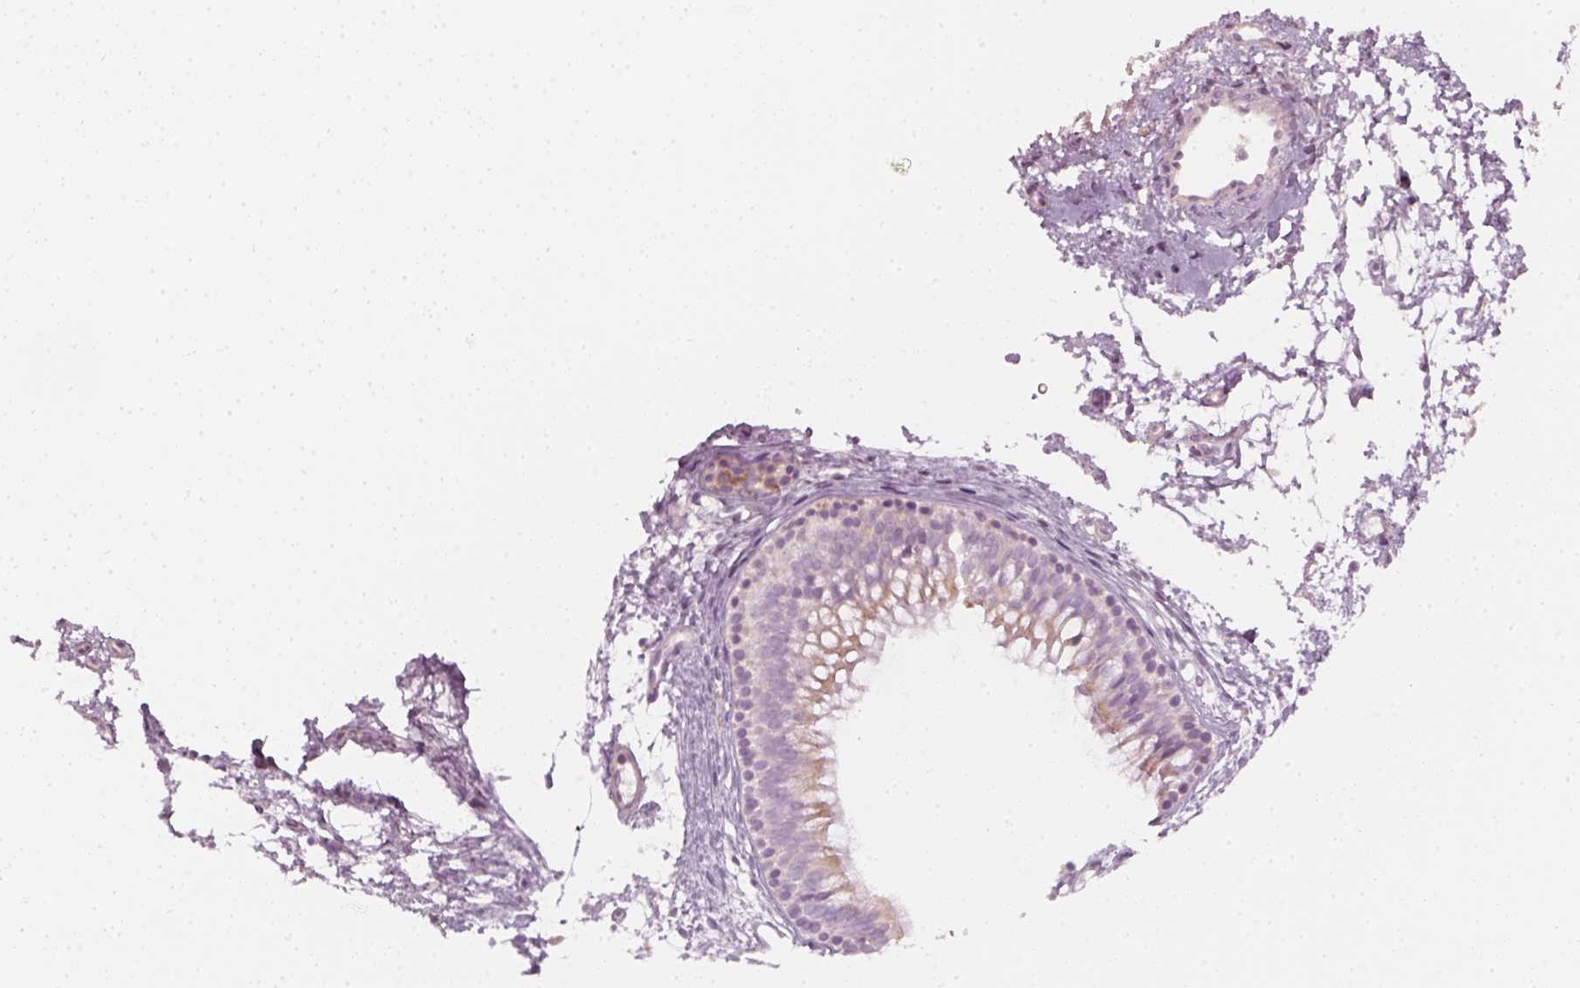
{"staining": {"intensity": "negative", "quantity": "none", "location": "none"}, "tissue": "nasopharynx", "cell_type": "Respiratory epithelial cells", "image_type": "normal", "snomed": [{"axis": "morphology", "description": "Normal tissue, NOS"}, {"axis": "topography", "description": "Nasopharynx"}], "caption": "DAB immunohistochemical staining of benign nasopharynx exhibits no significant positivity in respiratory epithelial cells. (Brightfield microscopy of DAB (3,3'-diaminobenzidine) immunohistochemistry at high magnification).", "gene": "PRAME", "patient": {"sex": "male", "age": 58}}